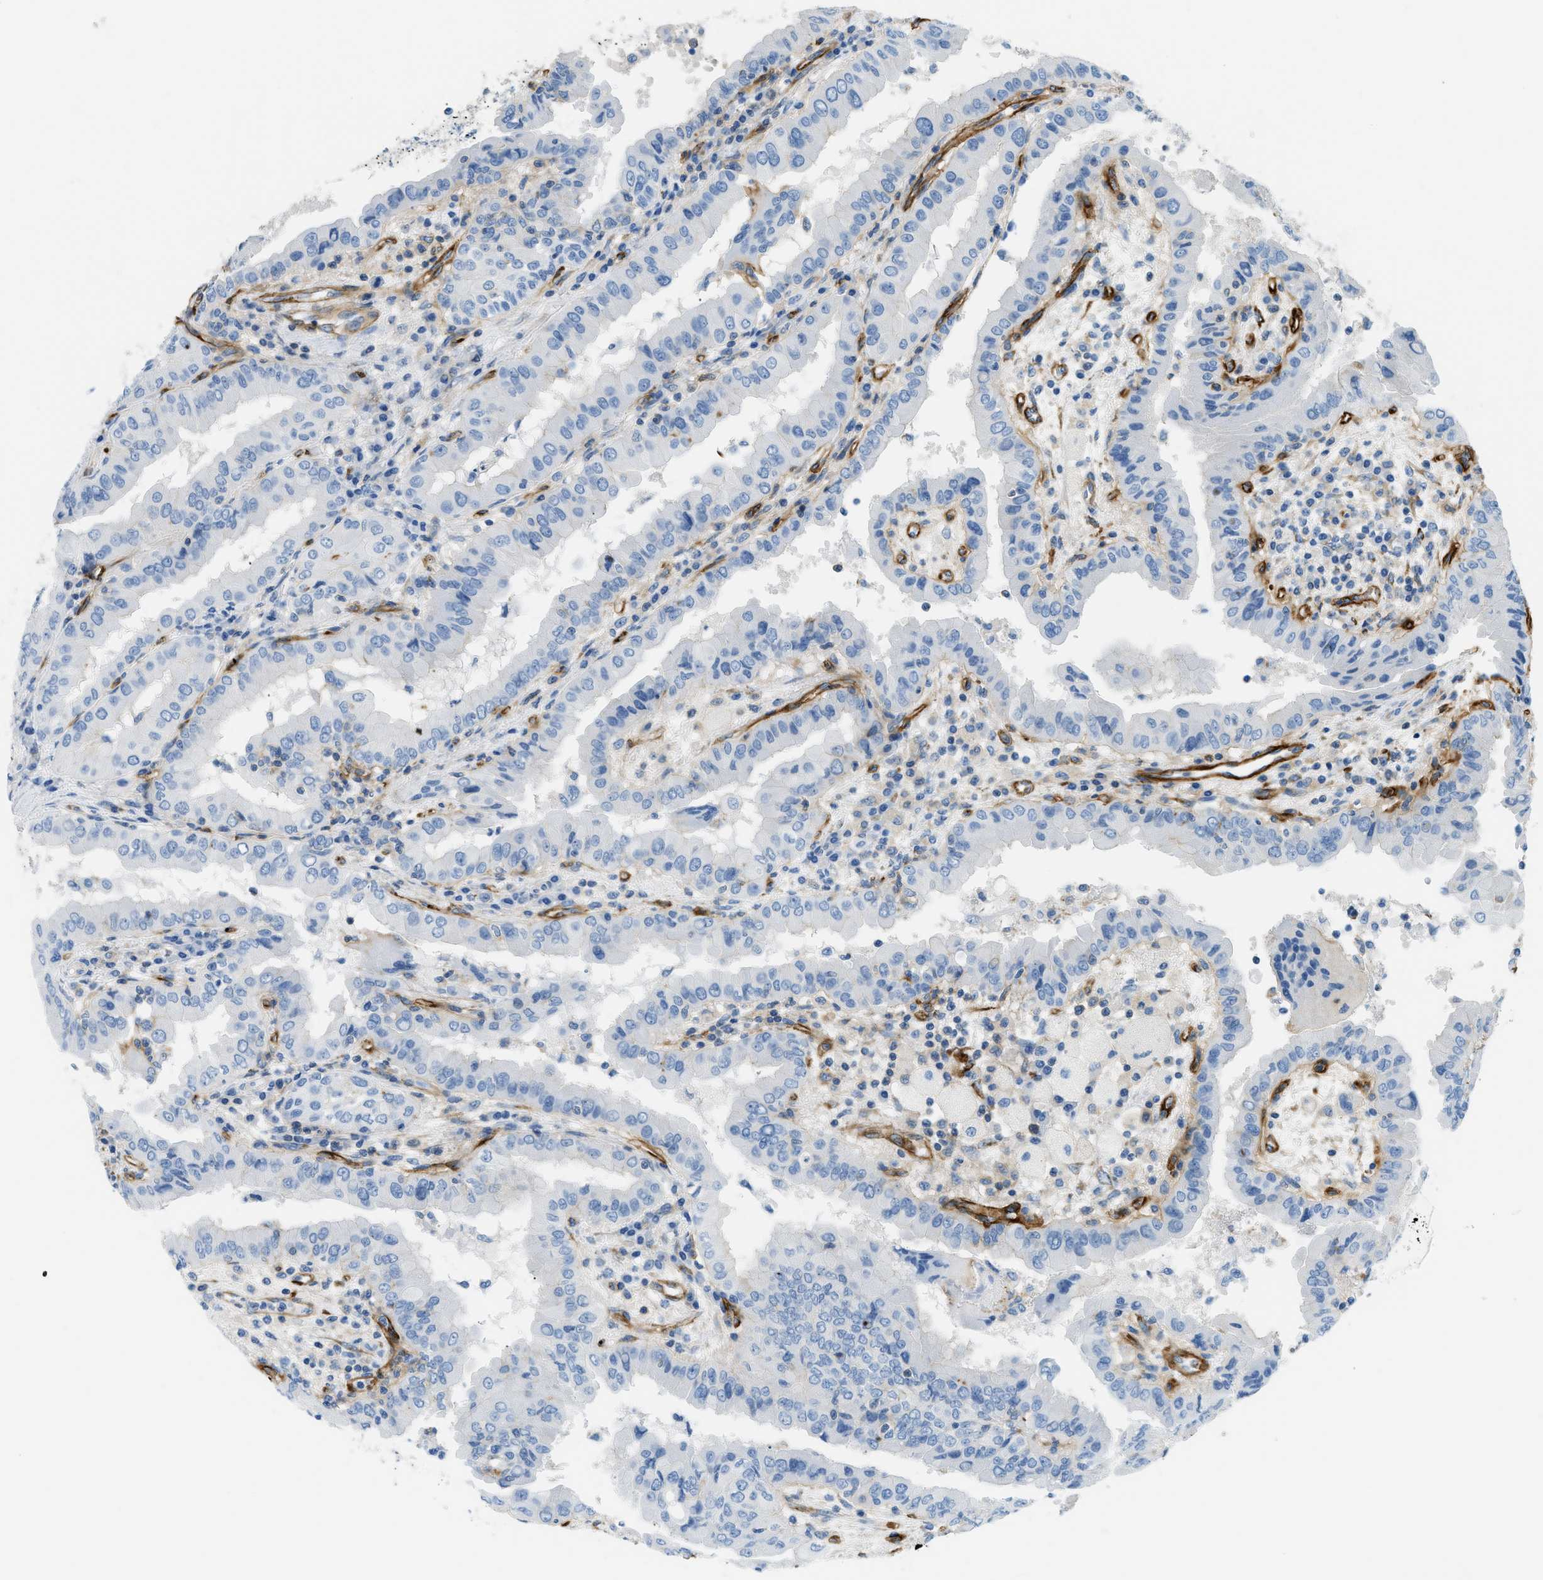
{"staining": {"intensity": "negative", "quantity": "none", "location": "none"}, "tissue": "thyroid cancer", "cell_type": "Tumor cells", "image_type": "cancer", "snomed": [{"axis": "morphology", "description": "Papillary adenocarcinoma, NOS"}, {"axis": "topography", "description": "Thyroid gland"}], "caption": "Human papillary adenocarcinoma (thyroid) stained for a protein using IHC exhibits no positivity in tumor cells.", "gene": "COL15A1", "patient": {"sex": "male", "age": 33}}